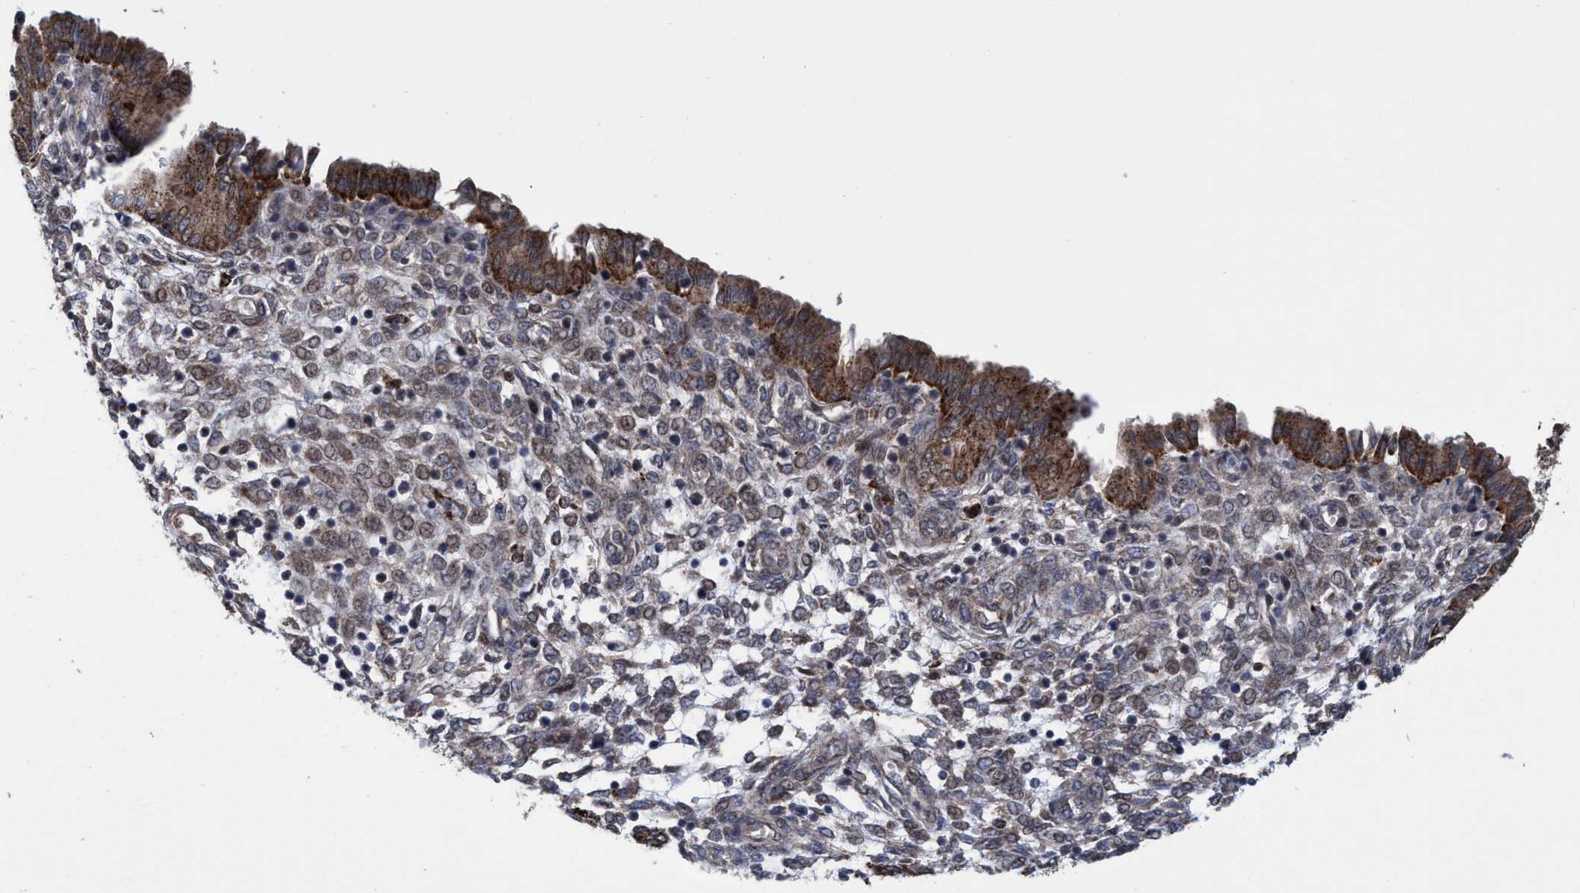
{"staining": {"intensity": "moderate", "quantity": "25%-75%", "location": "cytoplasmic/membranous"}, "tissue": "endometrium", "cell_type": "Cells in endometrial stroma", "image_type": "normal", "snomed": [{"axis": "morphology", "description": "Normal tissue, NOS"}, {"axis": "topography", "description": "Endometrium"}], "caption": "The histopathology image shows immunohistochemical staining of normal endometrium. There is moderate cytoplasmic/membranous staining is identified in approximately 25%-75% of cells in endometrial stroma.", "gene": "BBS9", "patient": {"sex": "female", "age": 33}}